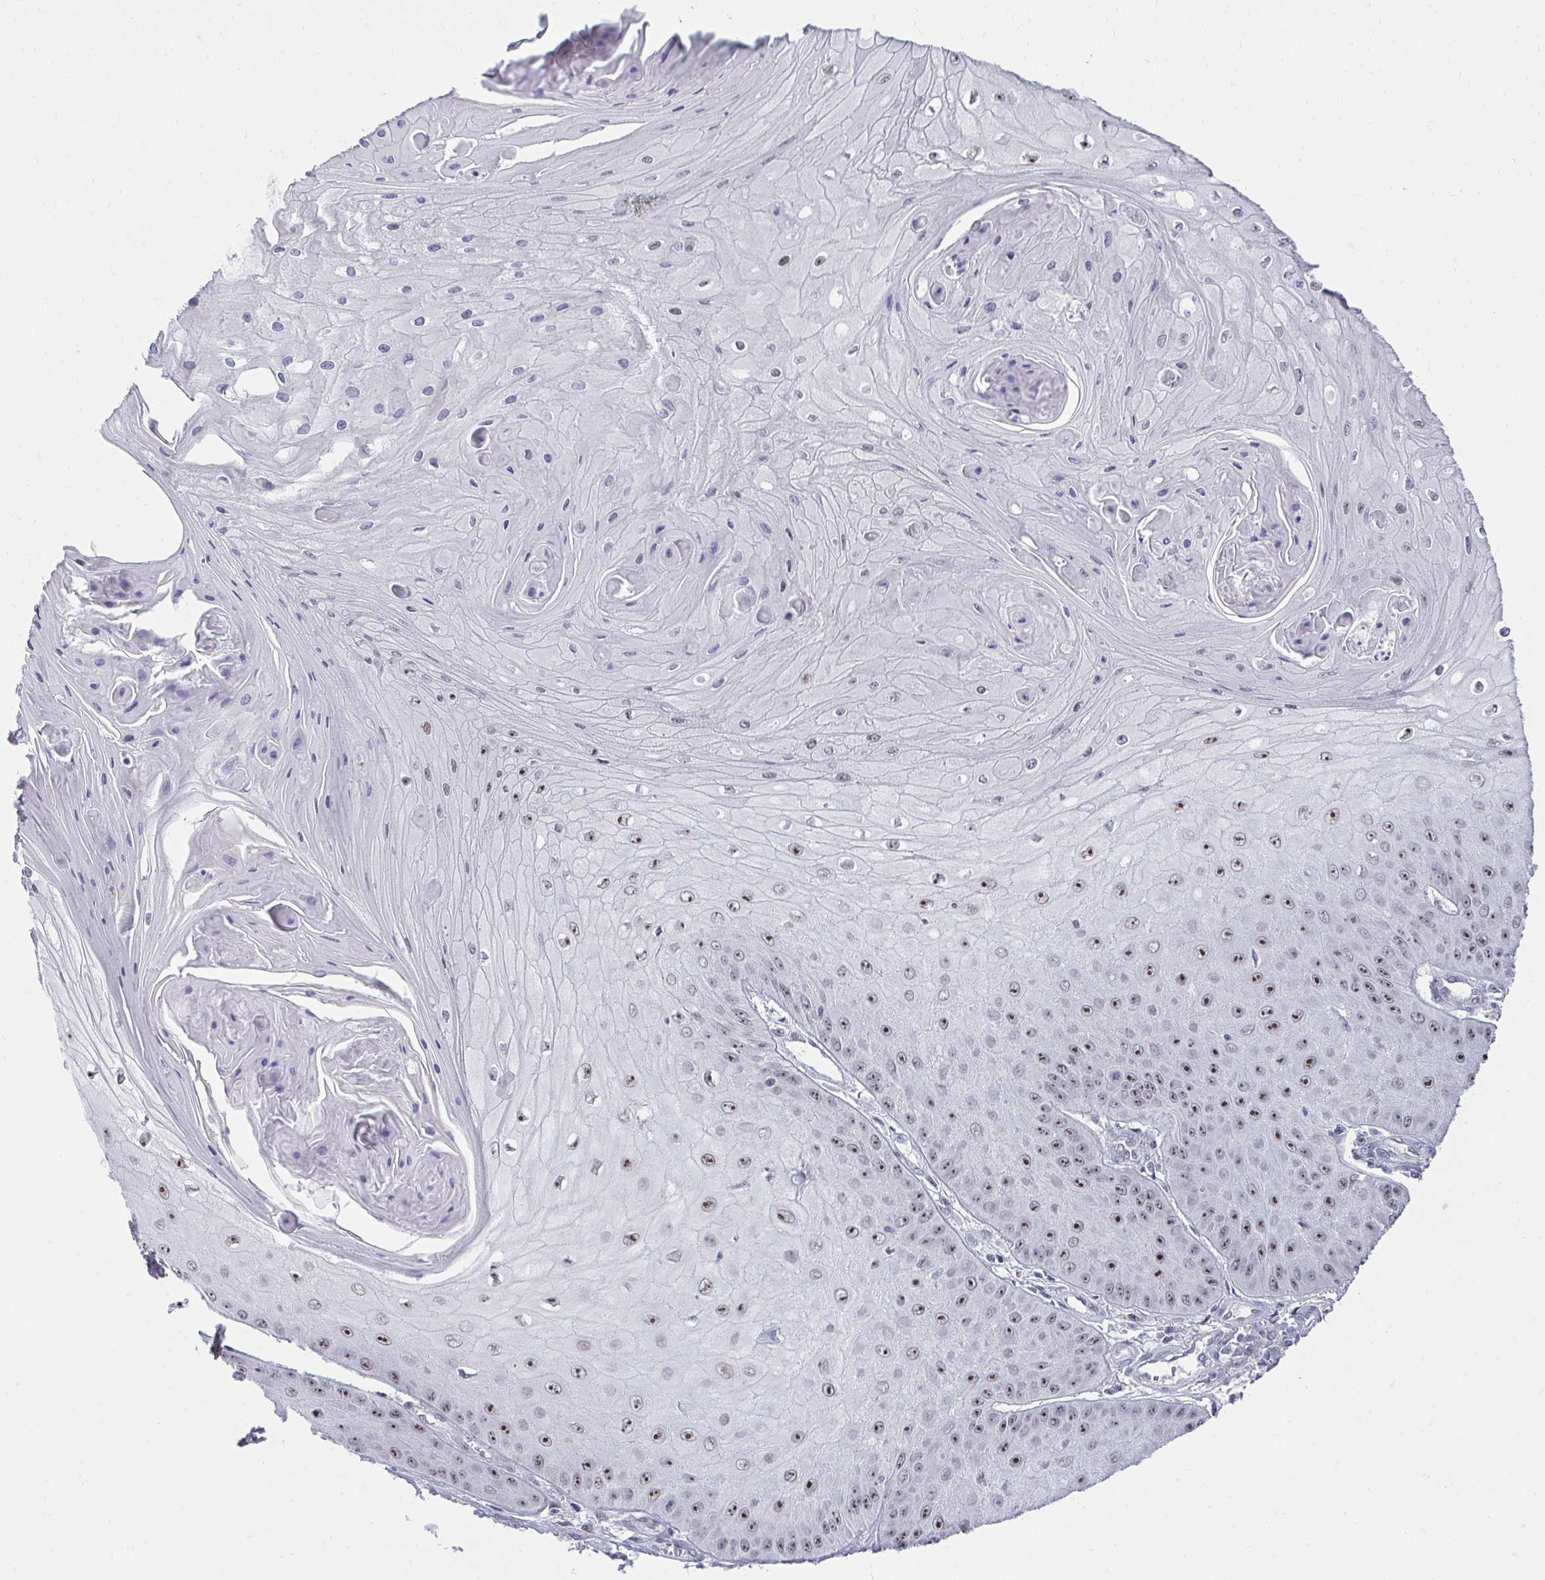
{"staining": {"intensity": "moderate", "quantity": "25%-75%", "location": "nuclear"}, "tissue": "skin cancer", "cell_type": "Tumor cells", "image_type": "cancer", "snomed": [{"axis": "morphology", "description": "Squamous cell carcinoma, NOS"}, {"axis": "topography", "description": "Skin"}], "caption": "The image demonstrates immunohistochemical staining of skin squamous cell carcinoma. There is moderate nuclear expression is present in approximately 25%-75% of tumor cells.", "gene": "HIRA", "patient": {"sex": "male", "age": 70}}